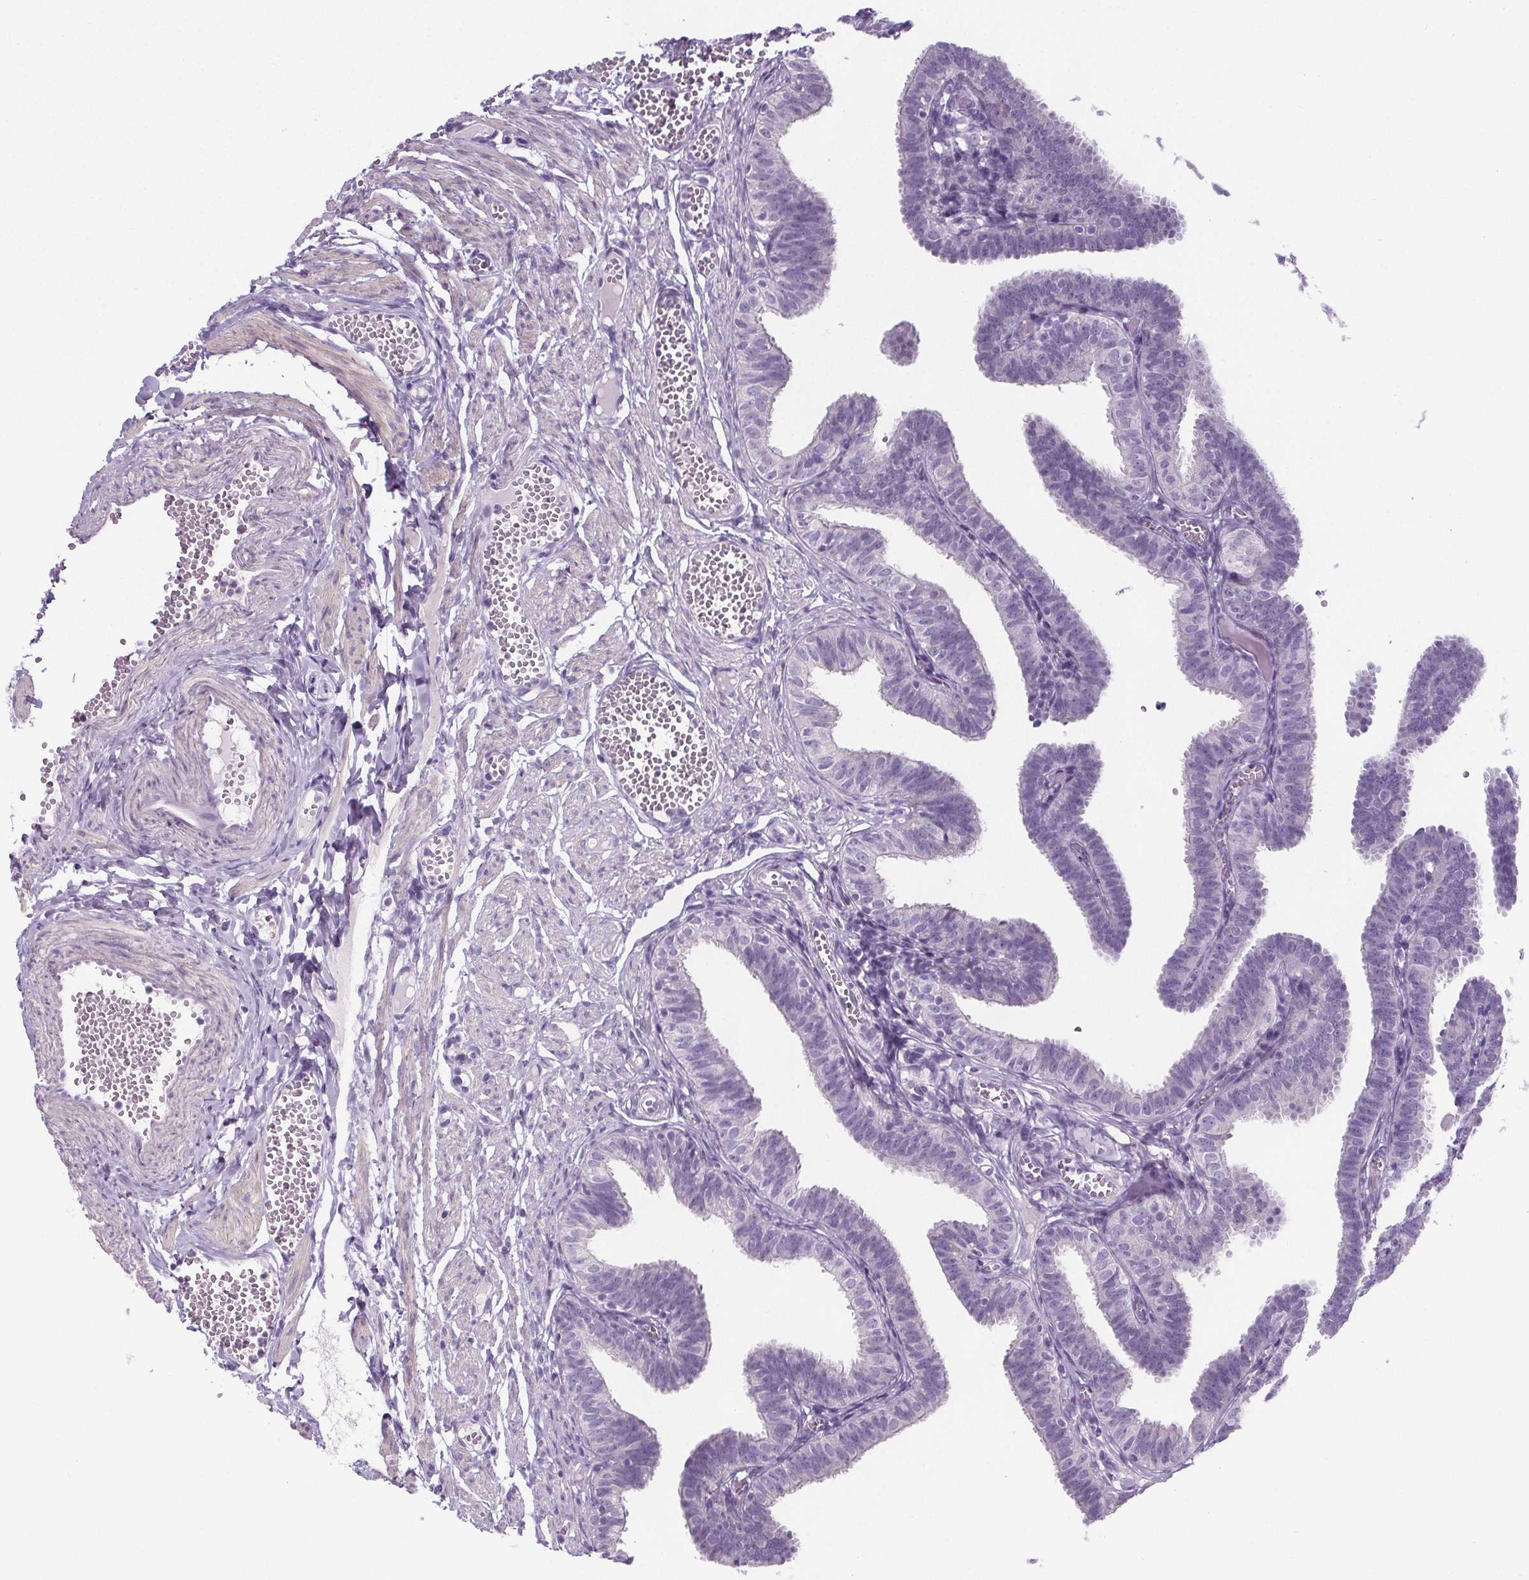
{"staining": {"intensity": "negative", "quantity": "none", "location": "none"}, "tissue": "fallopian tube", "cell_type": "Glandular cells", "image_type": "normal", "snomed": [{"axis": "morphology", "description": "Normal tissue, NOS"}, {"axis": "topography", "description": "Fallopian tube"}], "caption": "An immunohistochemistry (IHC) micrograph of benign fallopian tube is shown. There is no staining in glandular cells of fallopian tube.", "gene": "ELAVL2", "patient": {"sex": "female", "age": 25}}